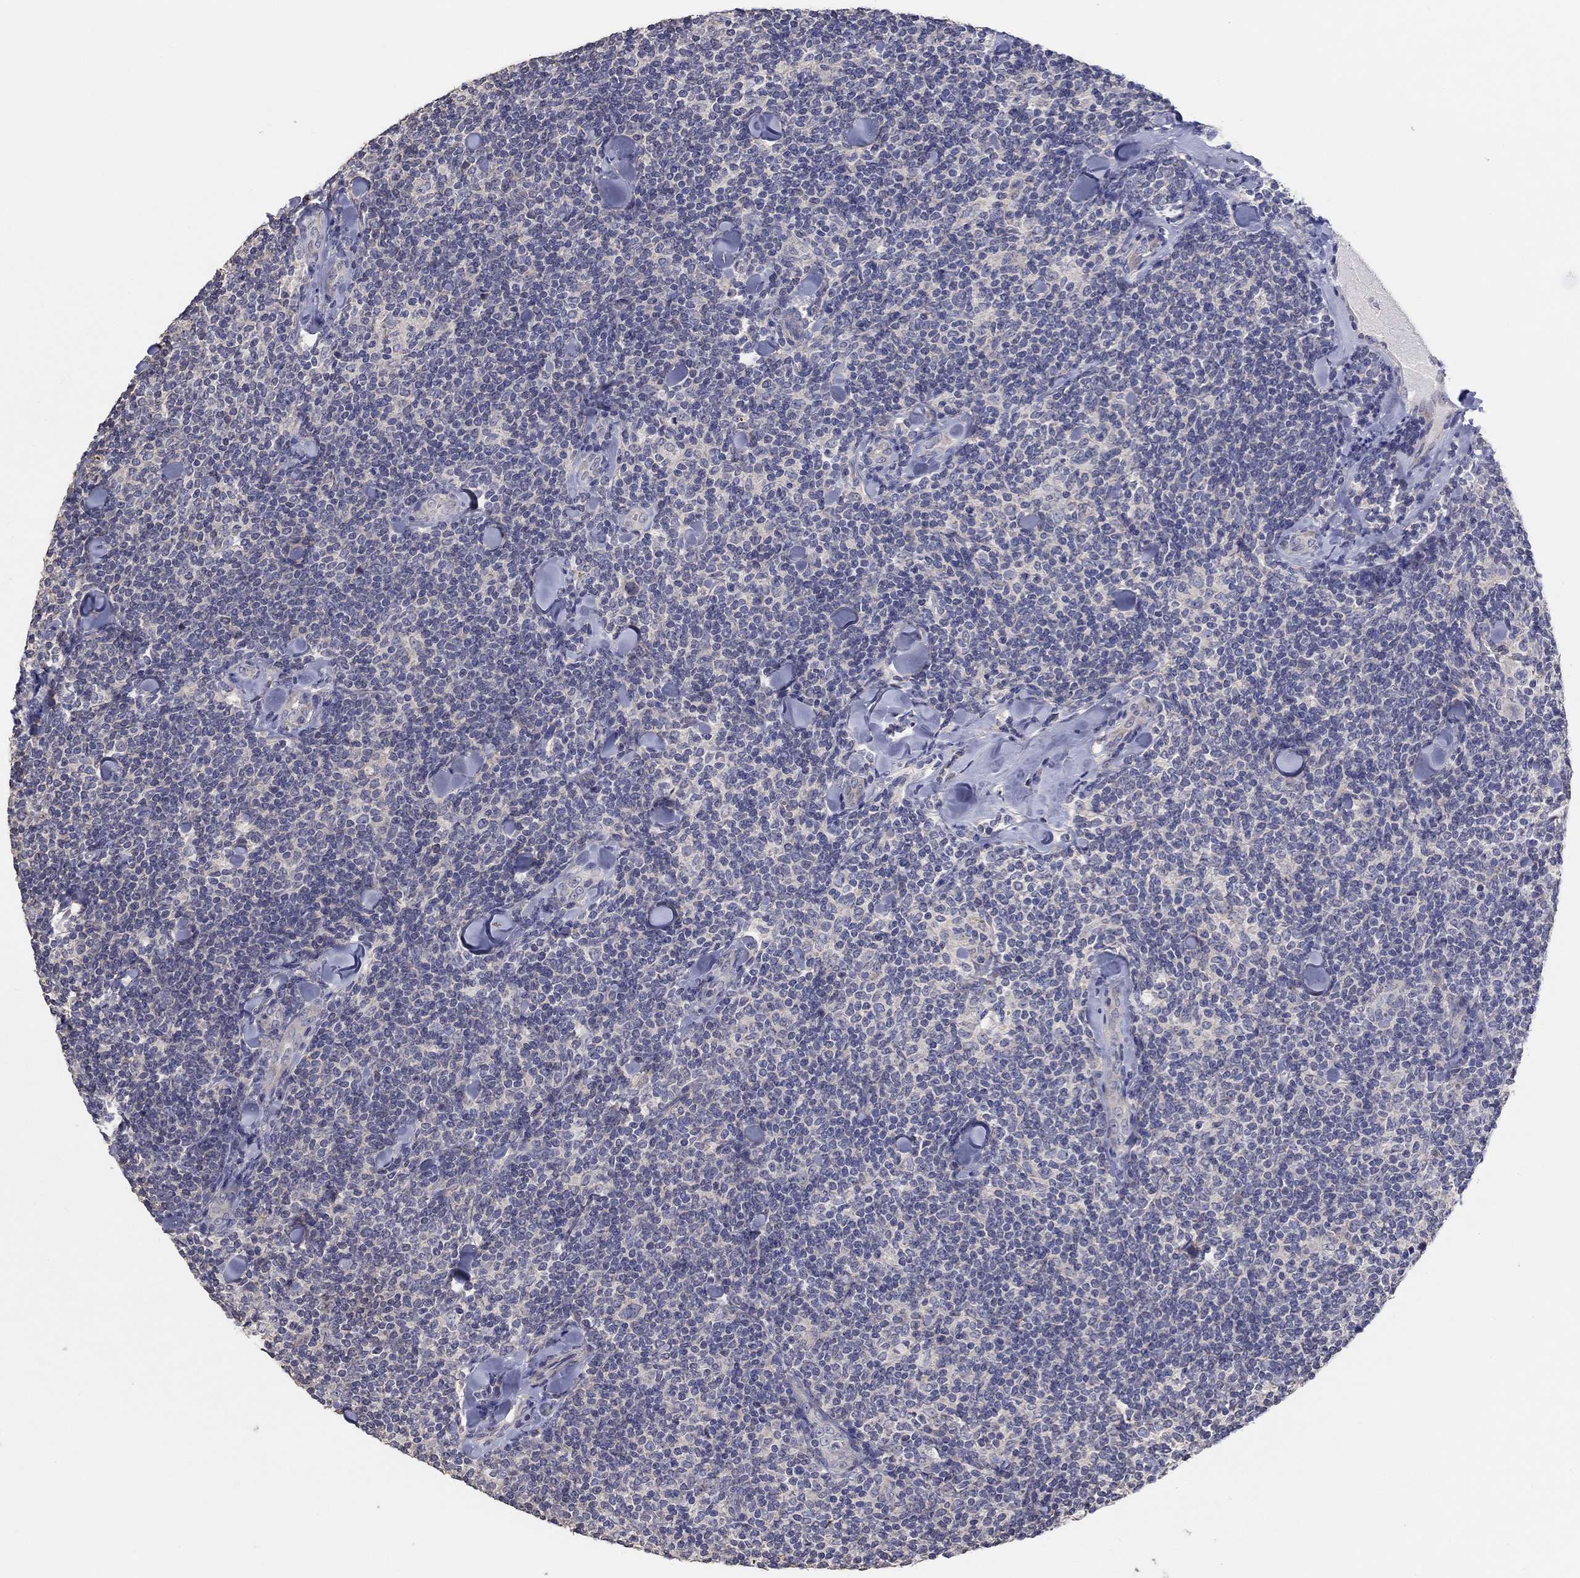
{"staining": {"intensity": "negative", "quantity": "none", "location": "none"}, "tissue": "lymphoma", "cell_type": "Tumor cells", "image_type": "cancer", "snomed": [{"axis": "morphology", "description": "Malignant lymphoma, non-Hodgkin's type, Low grade"}, {"axis": "topography", "description": "Lymph node"}], "caption": "Human lymphoma stained for a protein using immunohistochemistry (IHC) exhibits no expression in tumor cells.", "gene": "DOCK3", "patient": {"sex": "female", "age": 56}}